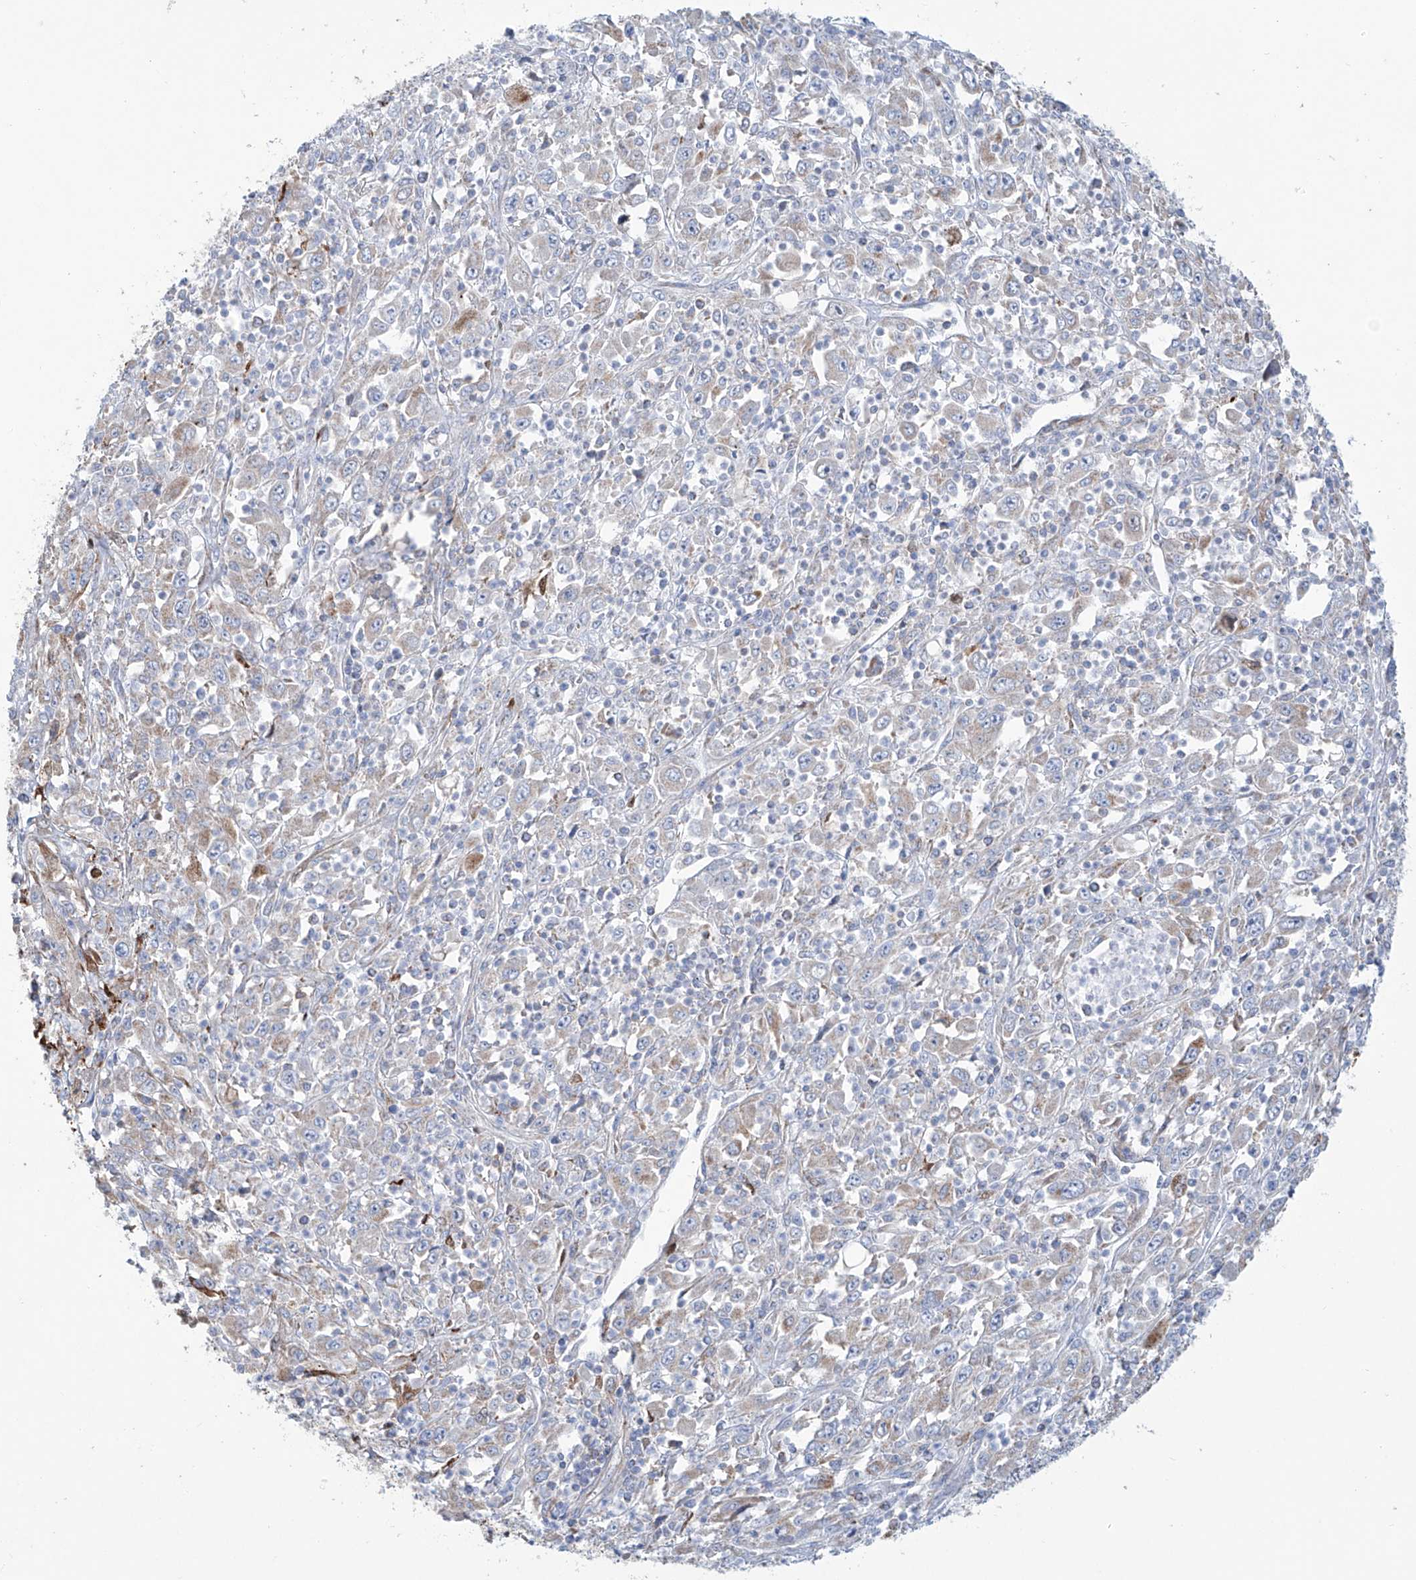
{"staining": {"intensity": "moderate", "quantity": "<25%", "location": "cytoplasmic/membranous"}, "tissue": "melanoma", "cell_type": "Tumor cells", "image_type": "cancer", "snomed": [{"axis": "morphology", "description": "Malignant melanoma, Metastatic site"}, {"axis": "topography", "description": "Skin"}], "caption": "Moderate cytoplasmic/membranous positivity for a protein is seen in about <25% of tumor cells of melanoma using immunohistochemistry (IHC).", "gene": "ALDH6A1", "patient": {"sex": "female", "age": 56}}